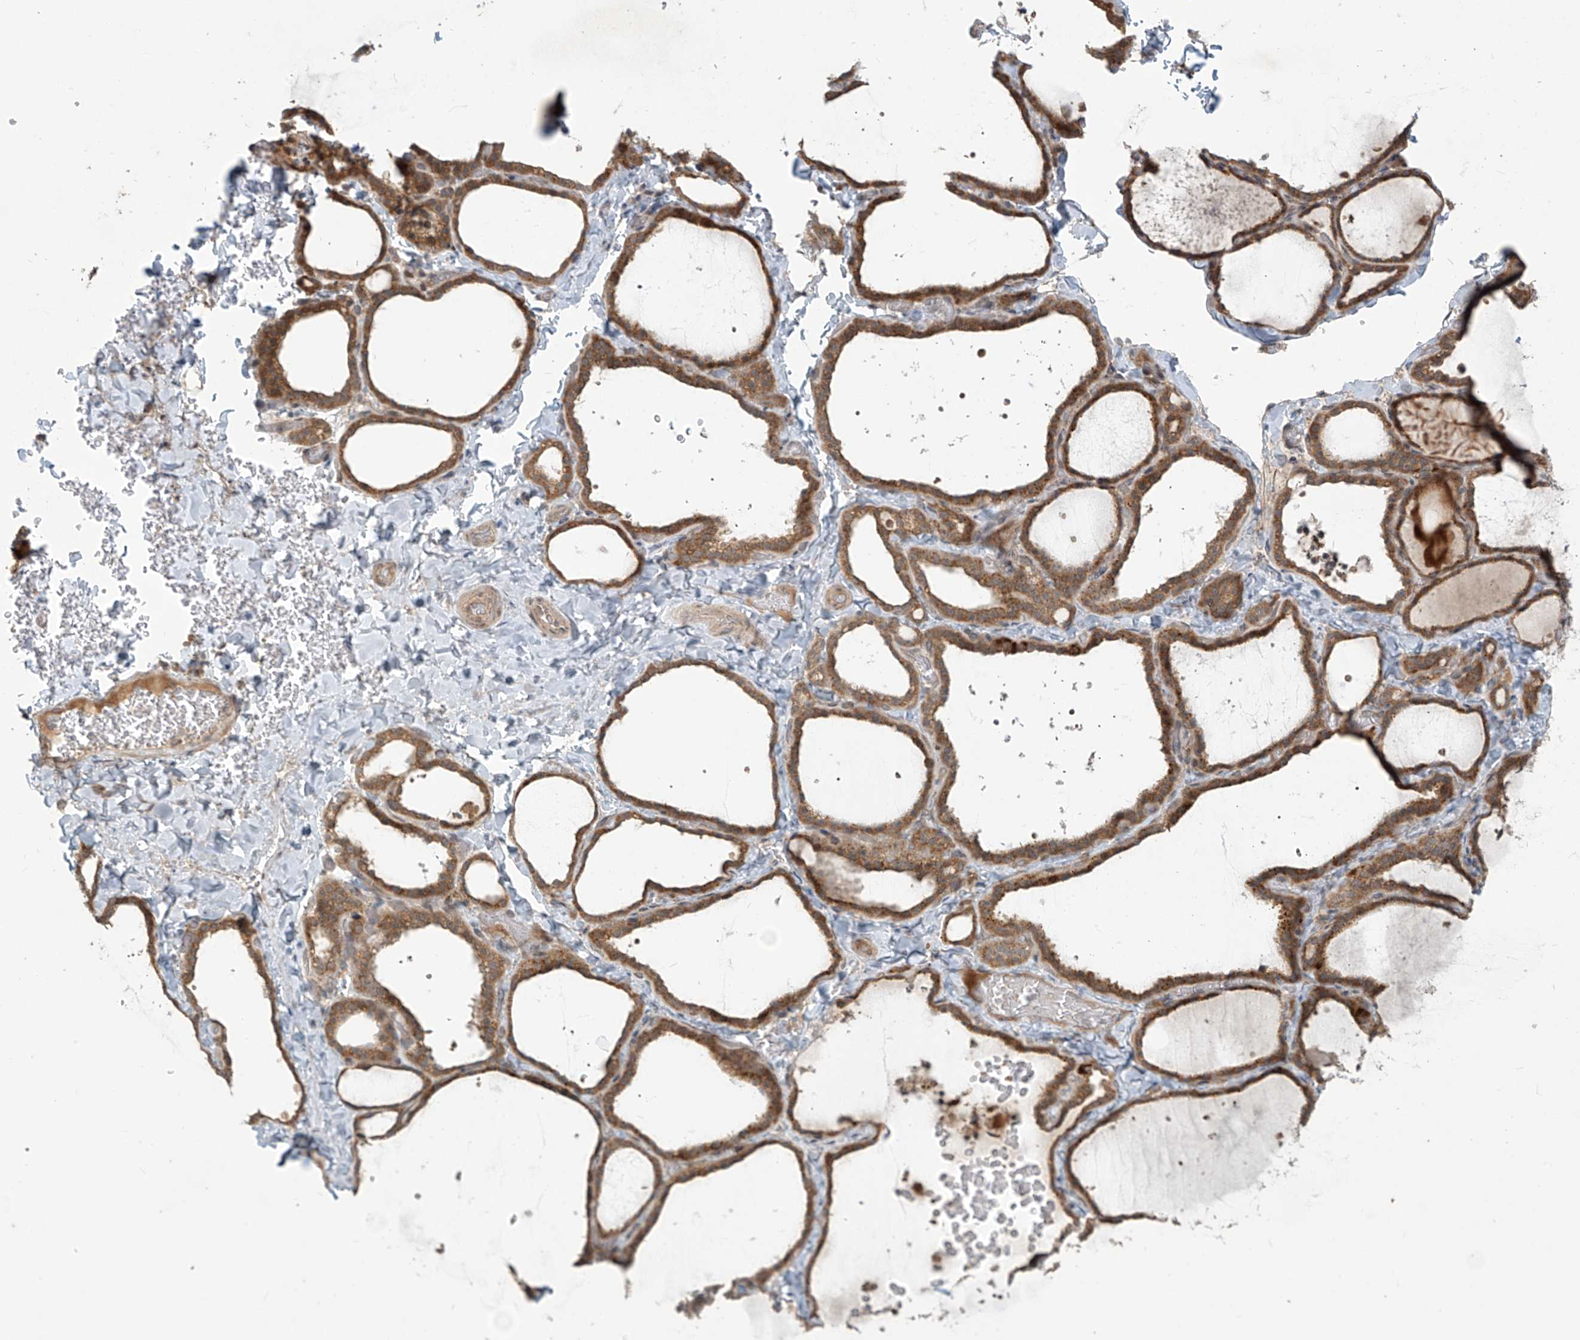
{"staining": {"intensity": "strong", "quantity": ">75%", "location": "cytoplasmic/membranous"}, "tissue": "thyroid gland", "cell_type": "Glandular cells", "image_type": "normal", "snomed": [{"axis": "morphology", "description": "Normal tissue, NOS"}, {"axis": "topography", "description": "Thyroid gland"}], "caption": "Human thyroid gland stained for a protein (brown) reveals strong cytoplasmic/membranous positive positivity in about >75% of glandular cells.", "gene": "KATNIP", "patient": {"sex": "female", "age": 22}}